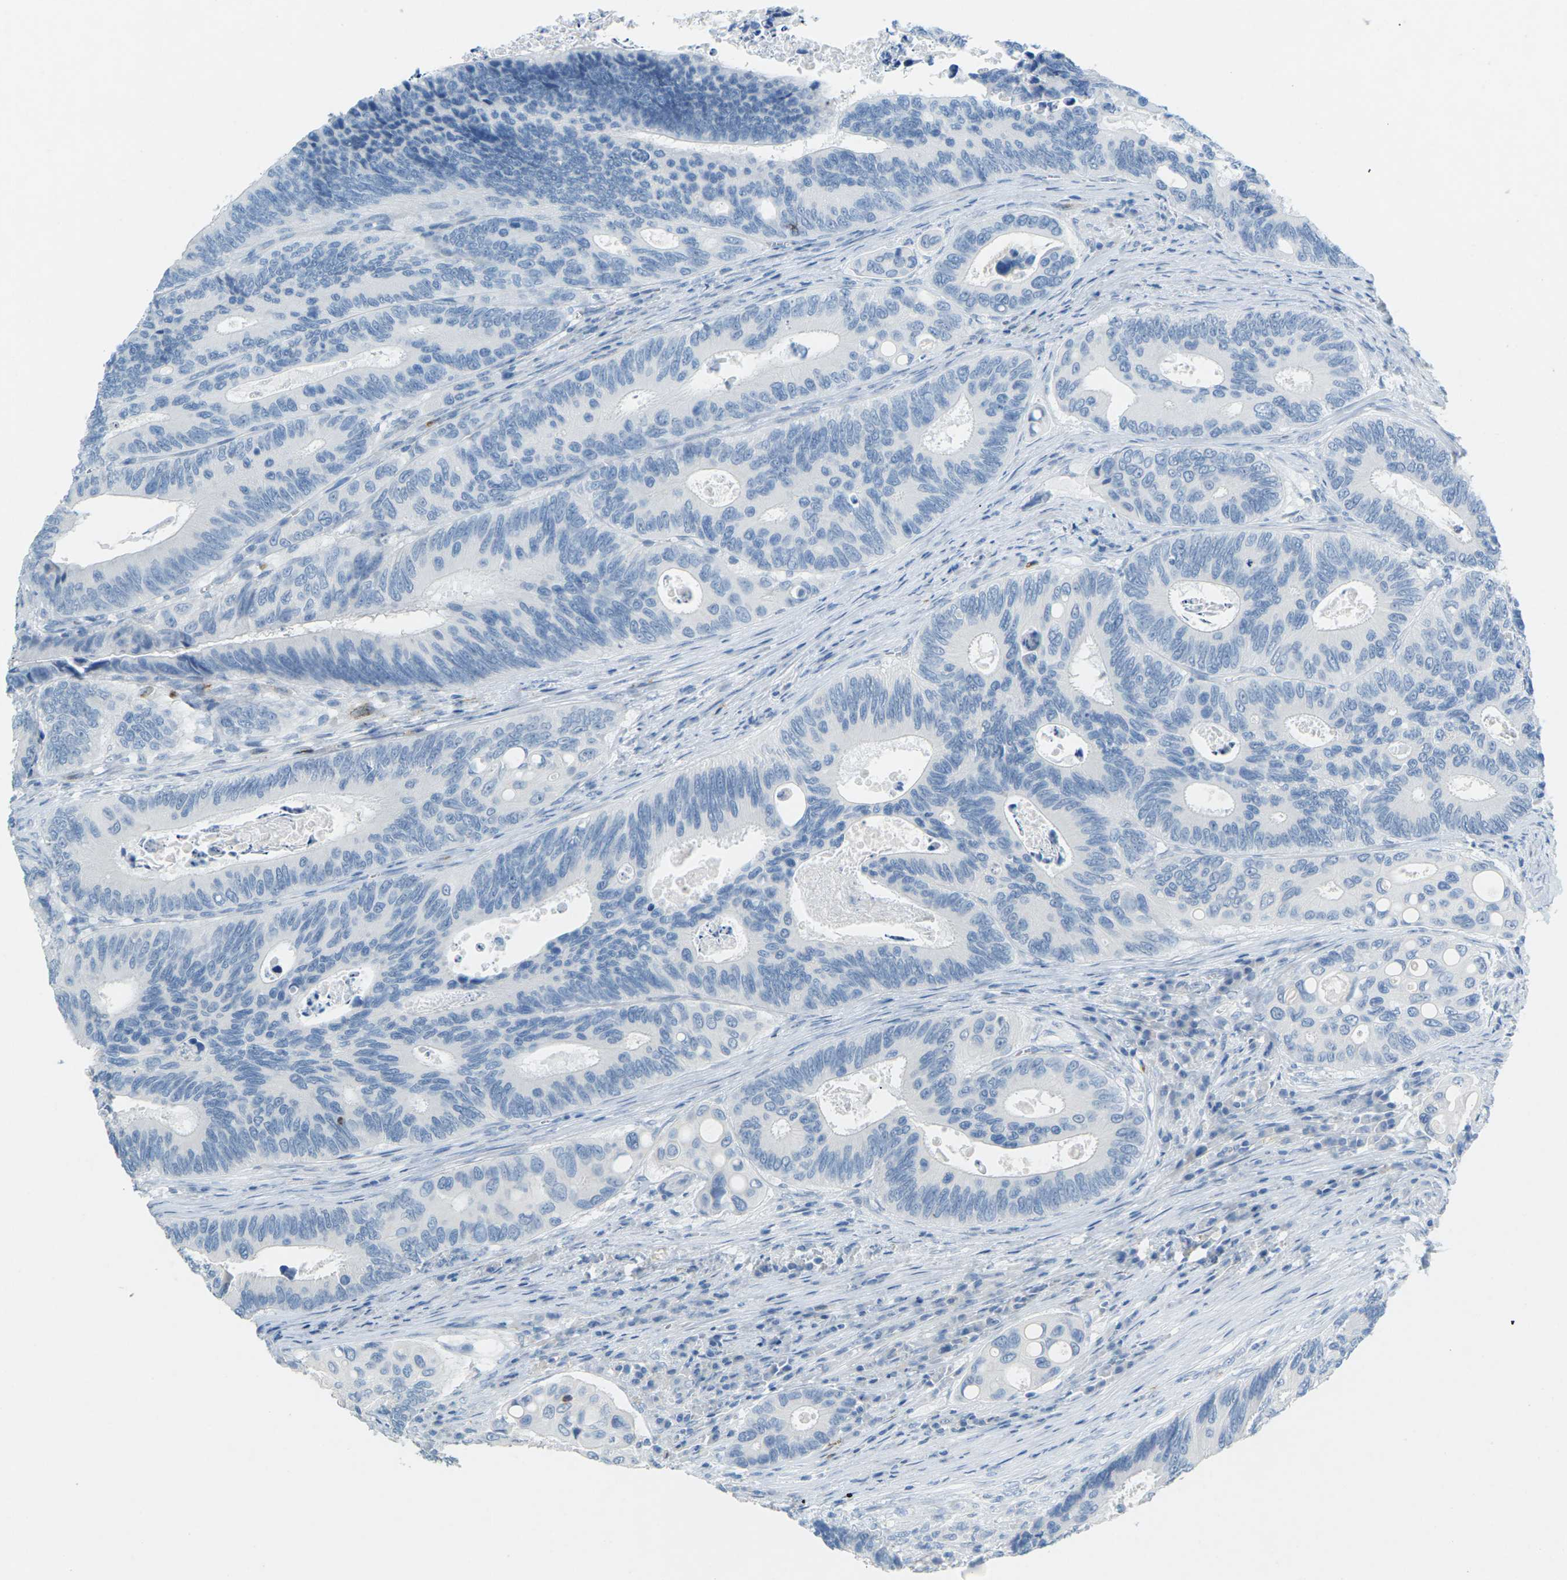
{"staining": {"intensity": "negative", "quantity": "none", "location": "none"}, "tissue": "colorectal cancer", "cell_type": "Tumor cells", "image_type": "cancer", "snomed": [{"axis": "morphology", "description": "Inflammation, NOS"}, {"axis": "morphology", "description": "Adenocarcinoma, NOS"}, {"axis": "topography", "description": "Colon"}], "caption": "Micrograph shows no significant protein expression in tumor cells of adenocarcinoma (colorectal).", "gene": "CDH16", "patient": {"sex": "male", "age": 72}}